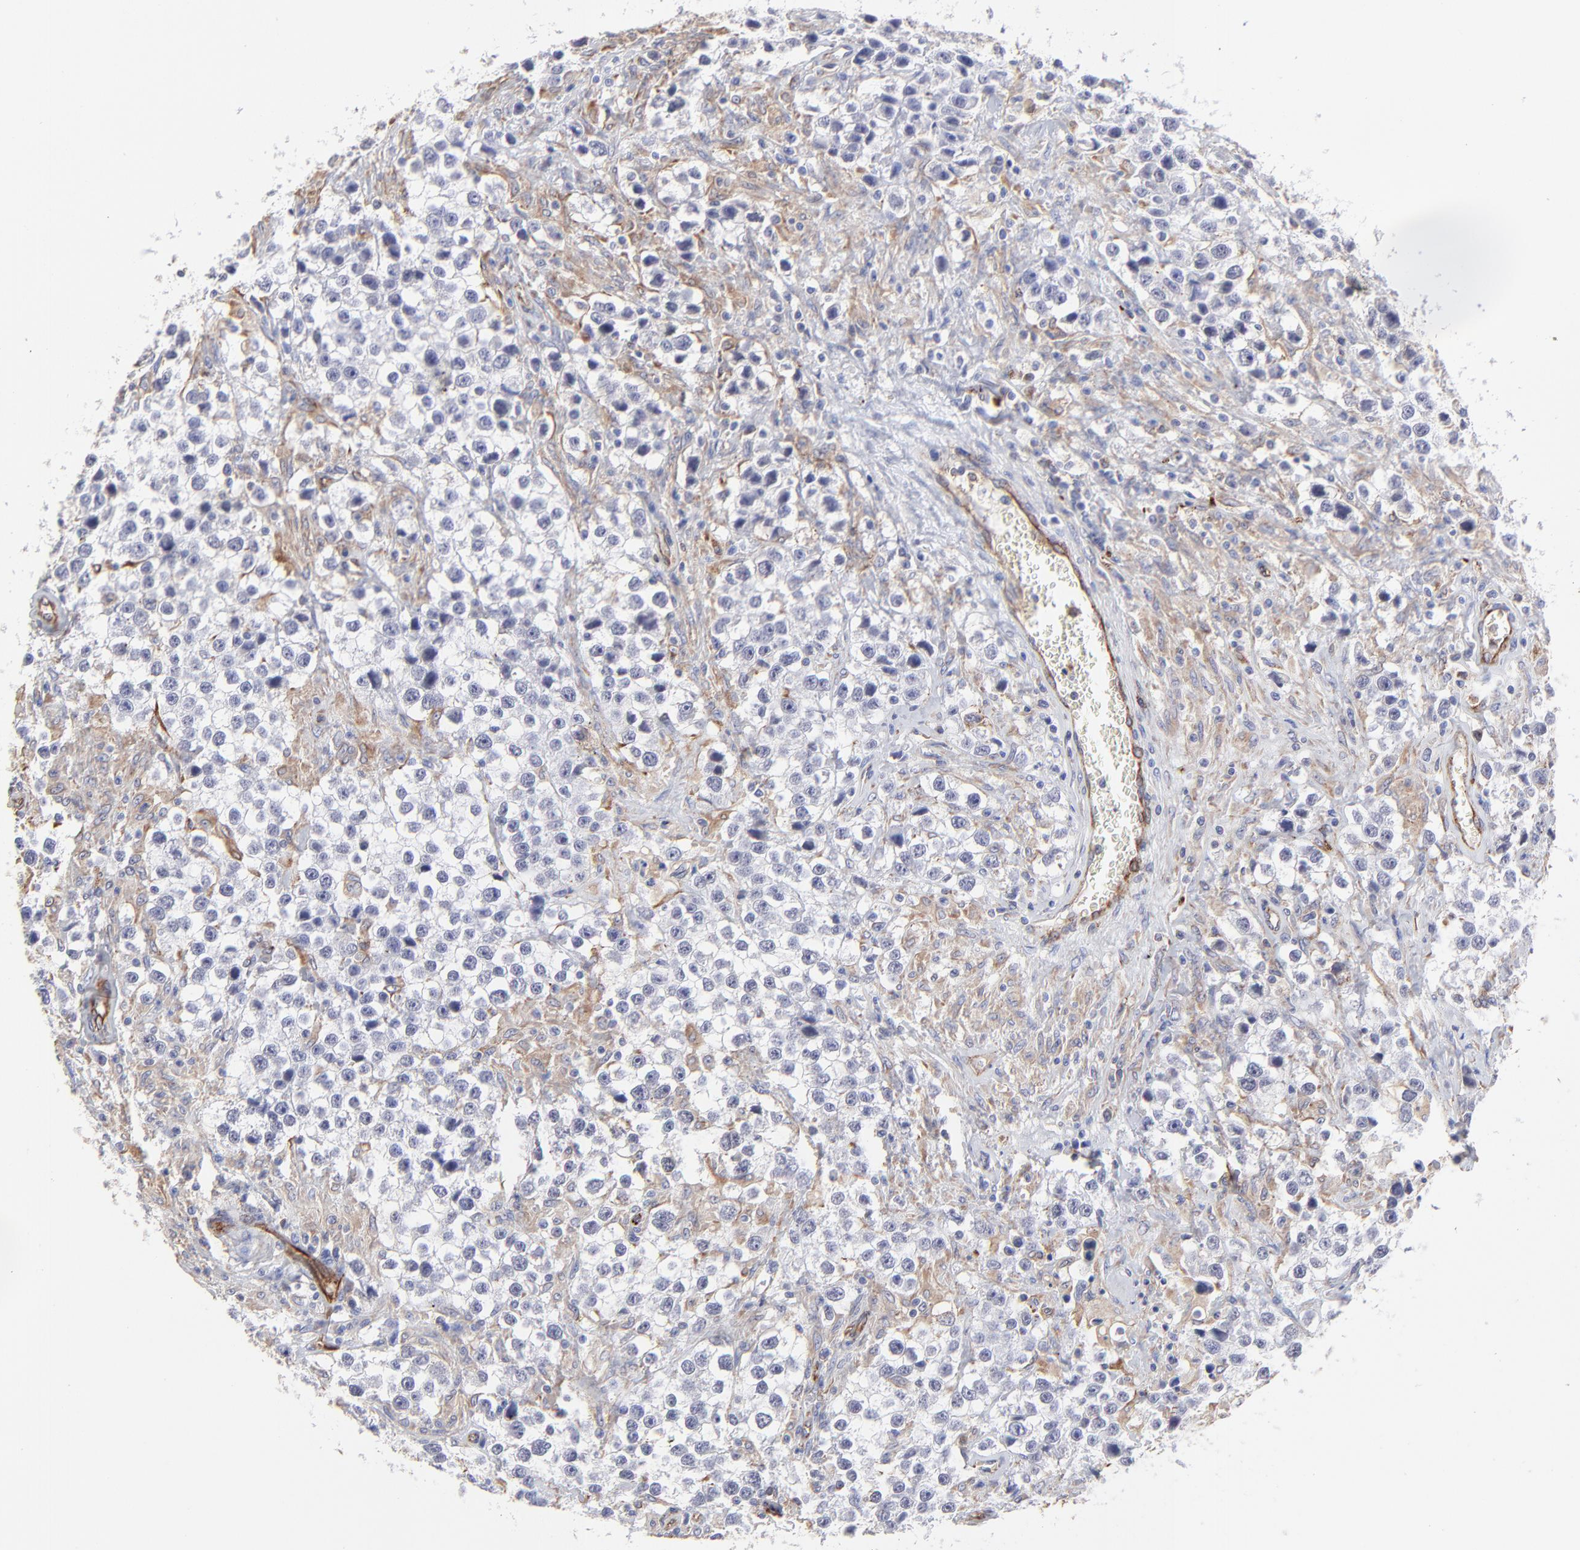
{"staining": {"intensity": "negative", "quantity": "none", "location": "none"}, "tissue": "testis cancer", "cell_type": "Tumor cells", "image_type": "cancer", "snomed": [{"axis": "morphology", "description": "Seminoma, NOS"}, {"axis": "topography", "description": "Testis"}], "caption": "Micrograph shows no significant protein staining in tumor cells of seminoma (testis).", "gene": "COX8C", "patient": {"sex": "male", "age": 43}}